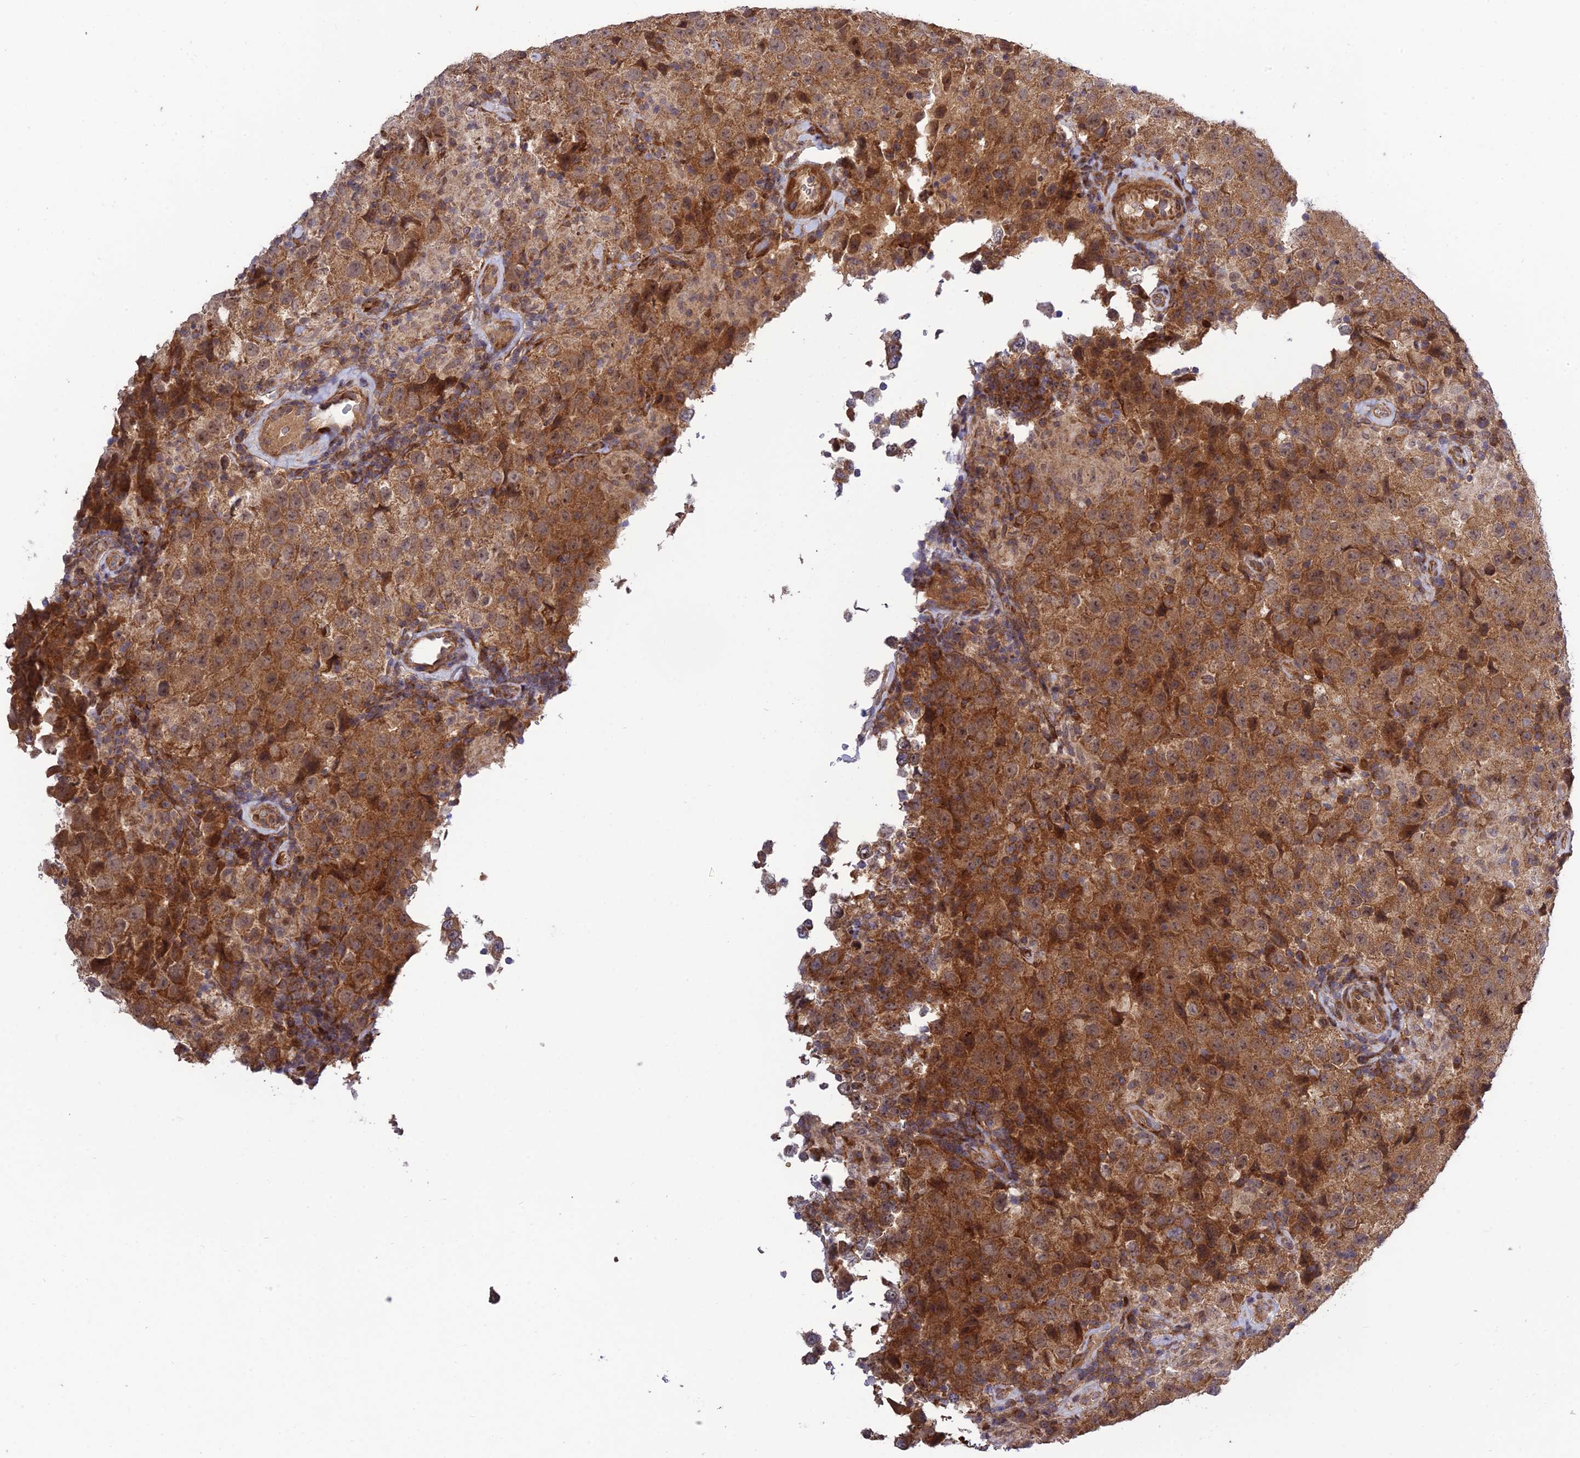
{"staining": {"intensity": "moderate", "quantity": ">75%", "location": "cytoplasmic/membranous"}, "tissue": "testis cancer", "cell_type": "Tumor cells", "image_type": "cancer", "snomed": [{"axis": "morphology", "description": "Seminoma, NOS"}, {"axis": "morphology", "description": "Carcinoma, Embryonal, NOS"}, {"axis": "topography", "description": "Testis"}], "caption": "A brown stain labels moderate cytoplasmic/membranous positivity of a protein in human testis cancer tumor cells.", "gene": "PLEKHG2", "patient": {"sex": "male", "age": 41}}